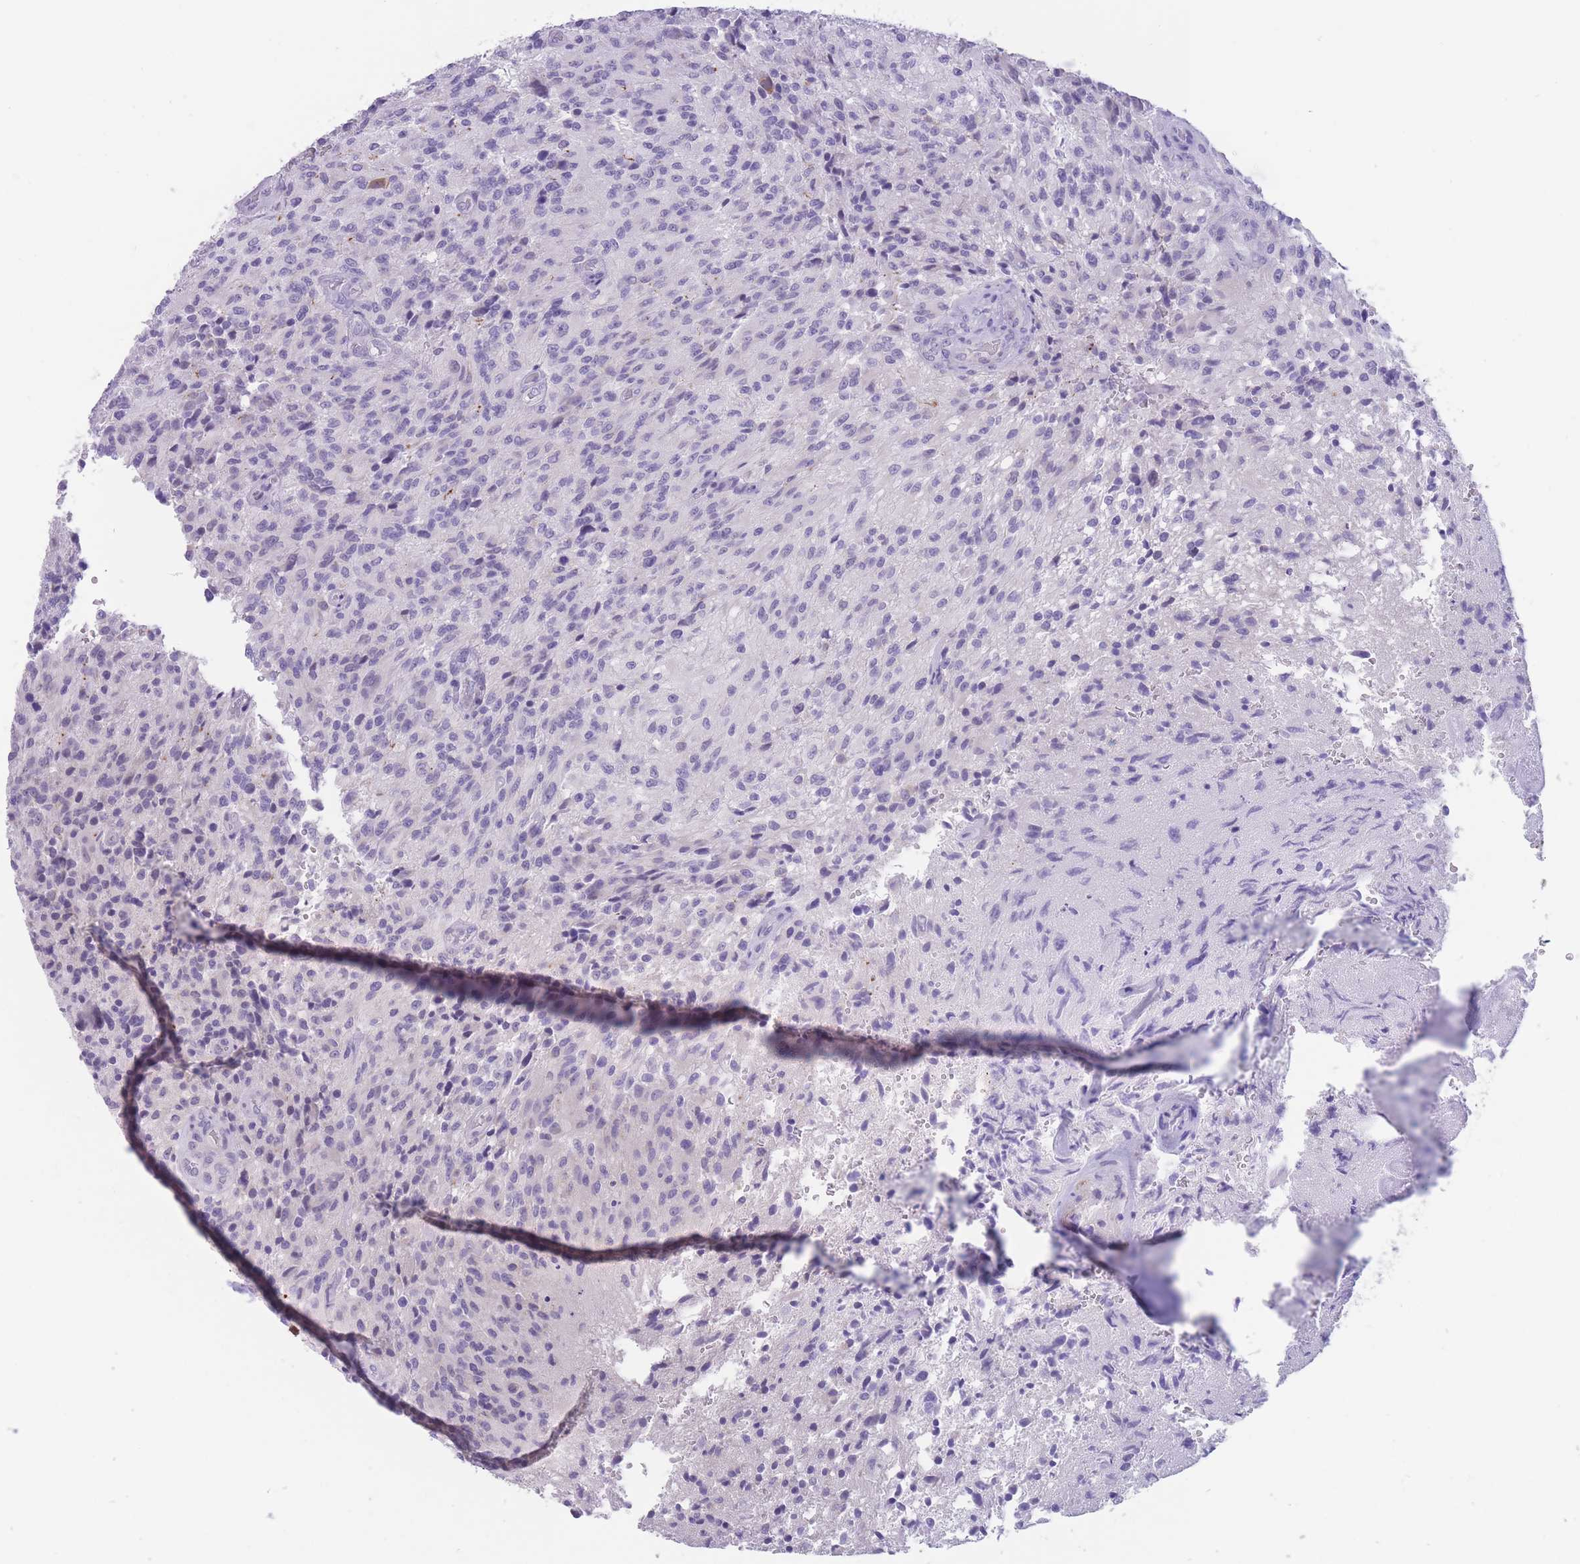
{"staining": {"intensity": "negative", "quantity": "none", "location": "none"}, "tissue": "glioma", "cell_type": "Tumor cells", "image_type": "cancer", "snomed": [{"axis": "morphology", "description": "Normal tissue, NOS"}, {"axis": "morphology", "description": "Glioma, malignant, High grade"}, {"axis": "topography", "description": "Cerebral cortex"}], "caption": "Tumor cells are negative for protein expression in human glioma. Brightfield microscopy of immunohistochemistry (IHC) stained with DAB (brown) and hematoxylin (blue), captured at high magnification.", "gene": "DPYD", "patient": {"sex": "male", "age": 56}}